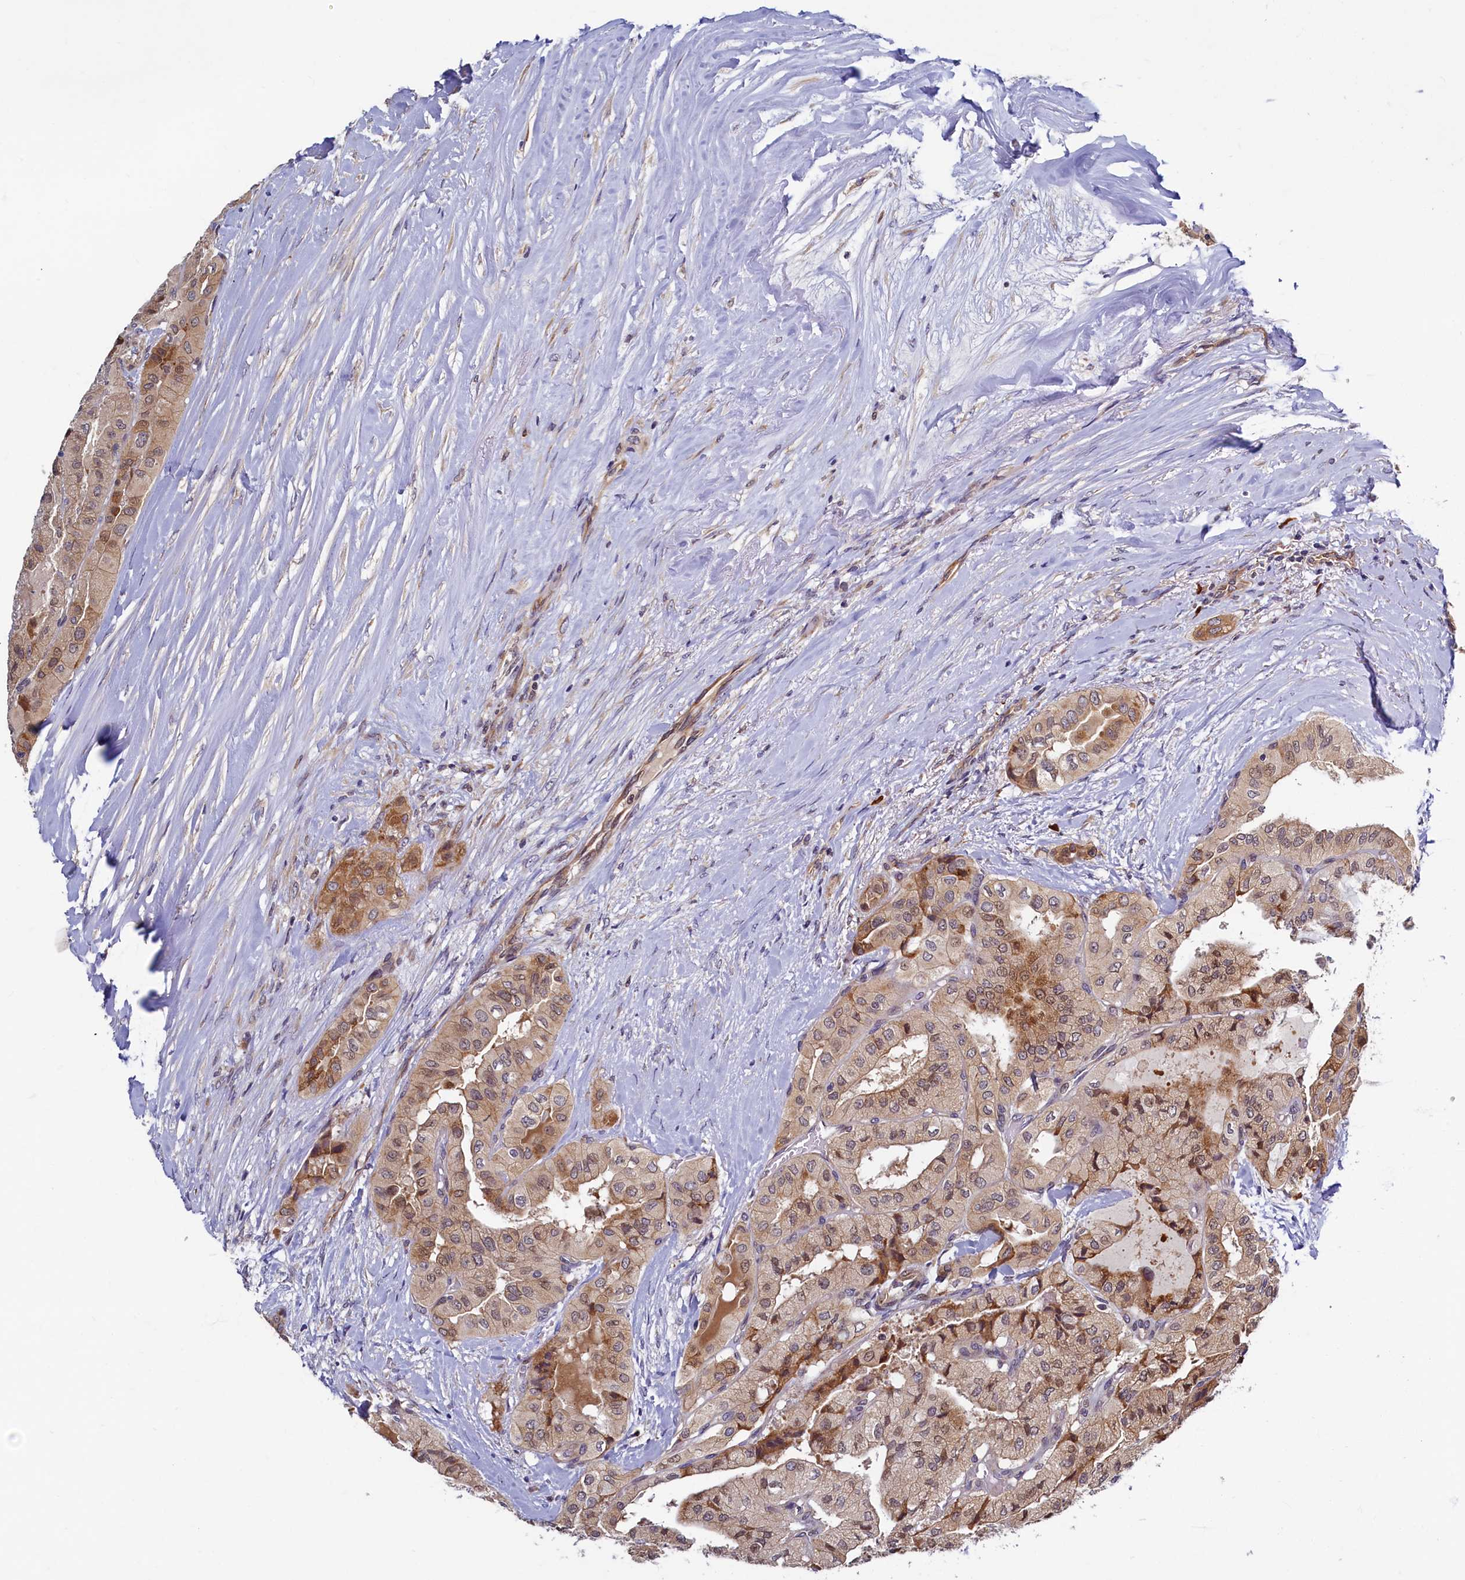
{"staining": {"intensity": "moderate", "quantity": "<25%", "location": "cytoplasmic/membranous"}, "tissue": "thyroid cancer", "cell_type": "Tumor cells", "image_type": "cancer", "snomed": [{"axis": "morphology", "description": "Papillary adenocarcinoma, NOS"}, {"axis": "topography", "description": "Thyroid gland"}], "caption": "This is an image of IHC staining of thyroid papillary adenocarcinoma, which shows moderate positivity in the cytoplasmic/membranous of tumor cells.", "gene": "SLC16A14", "patient": {"sex": "female", "age": 59}}